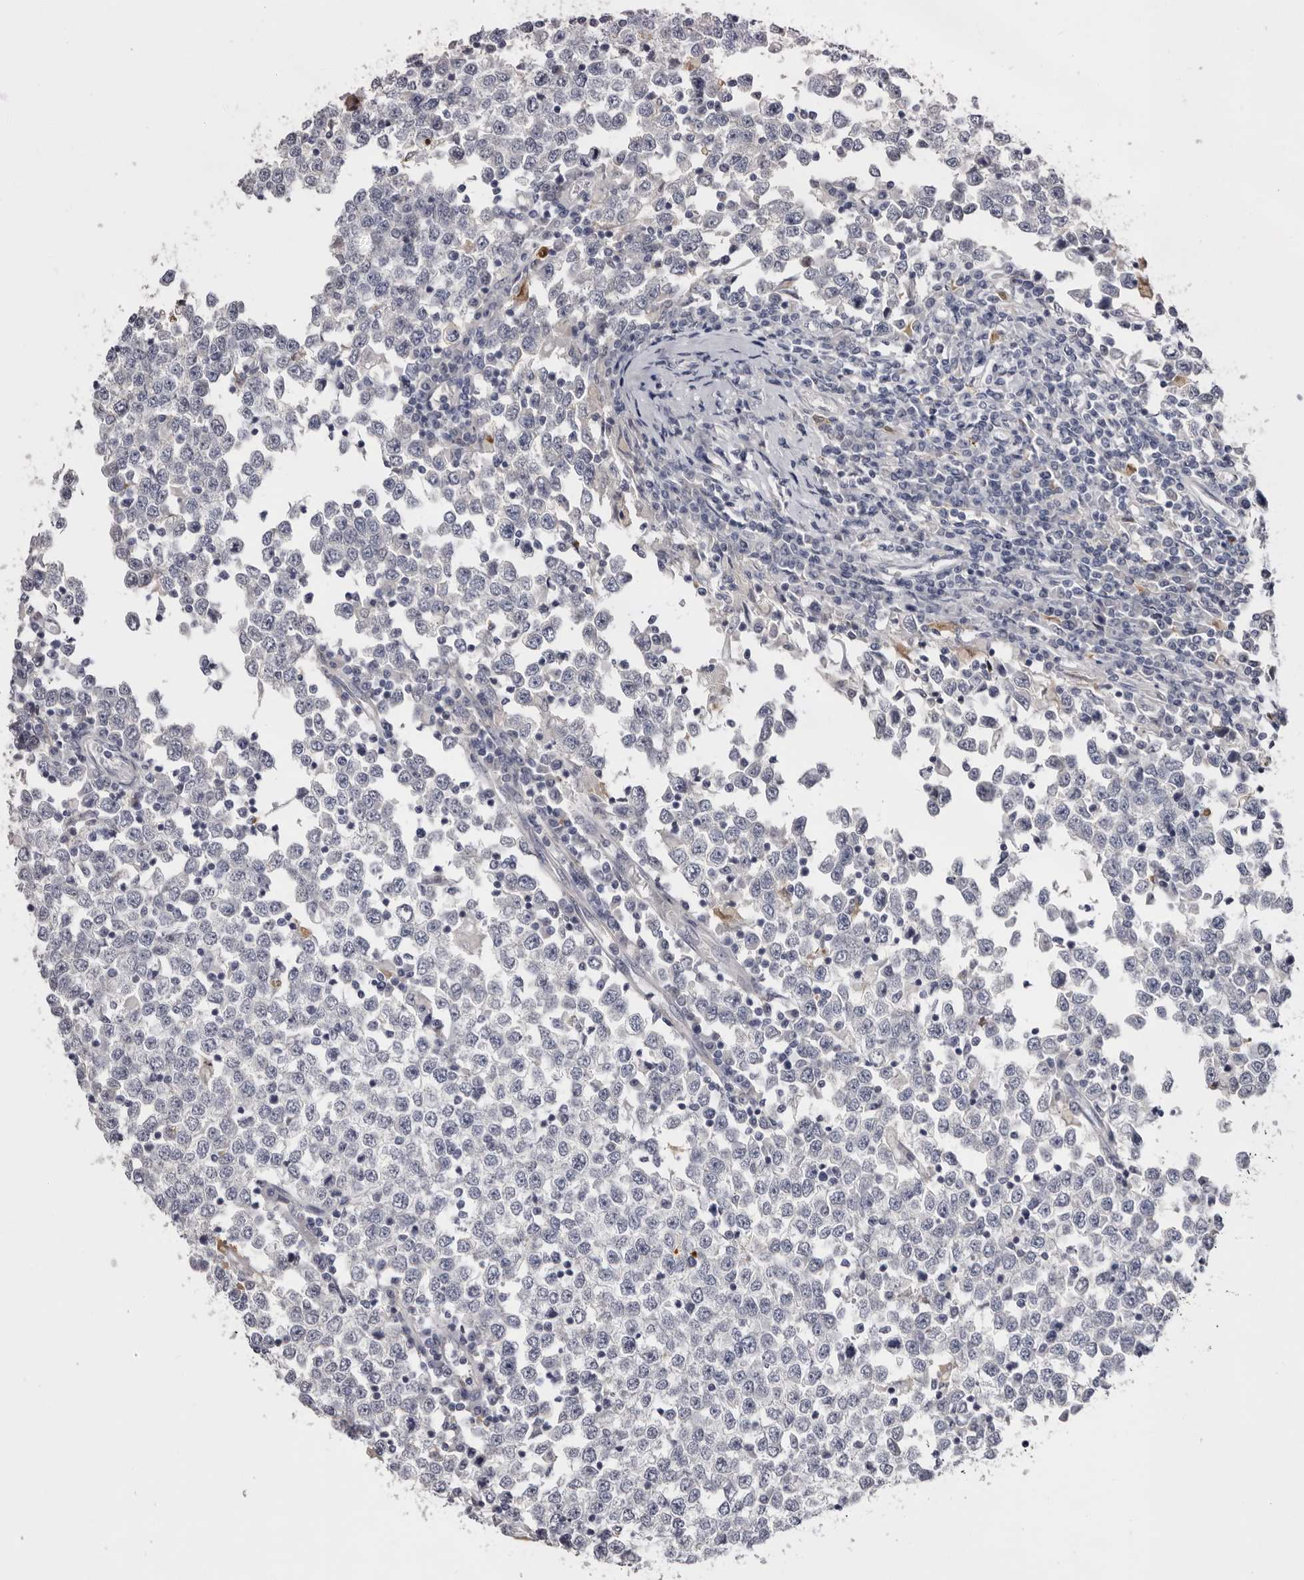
{"staining": {"intensity": "negative", "quantity": "none", "location": "none"}, "tissue": "testis cancer", "cell_type": "Tumor cells", "image_type": "cancer", "snomed": [{"axis": "morphology", "description": "Seminoma, NOS"}, {"axis": "topography", "description": "Testis"}], "caption": "The immunohistochemistry (IHC) micrograph has no significant positivity in tumor cells of seminoma (testis) tissue.", "gene": "KLHL38", "patient": {"sex": "male", "age": 65}}